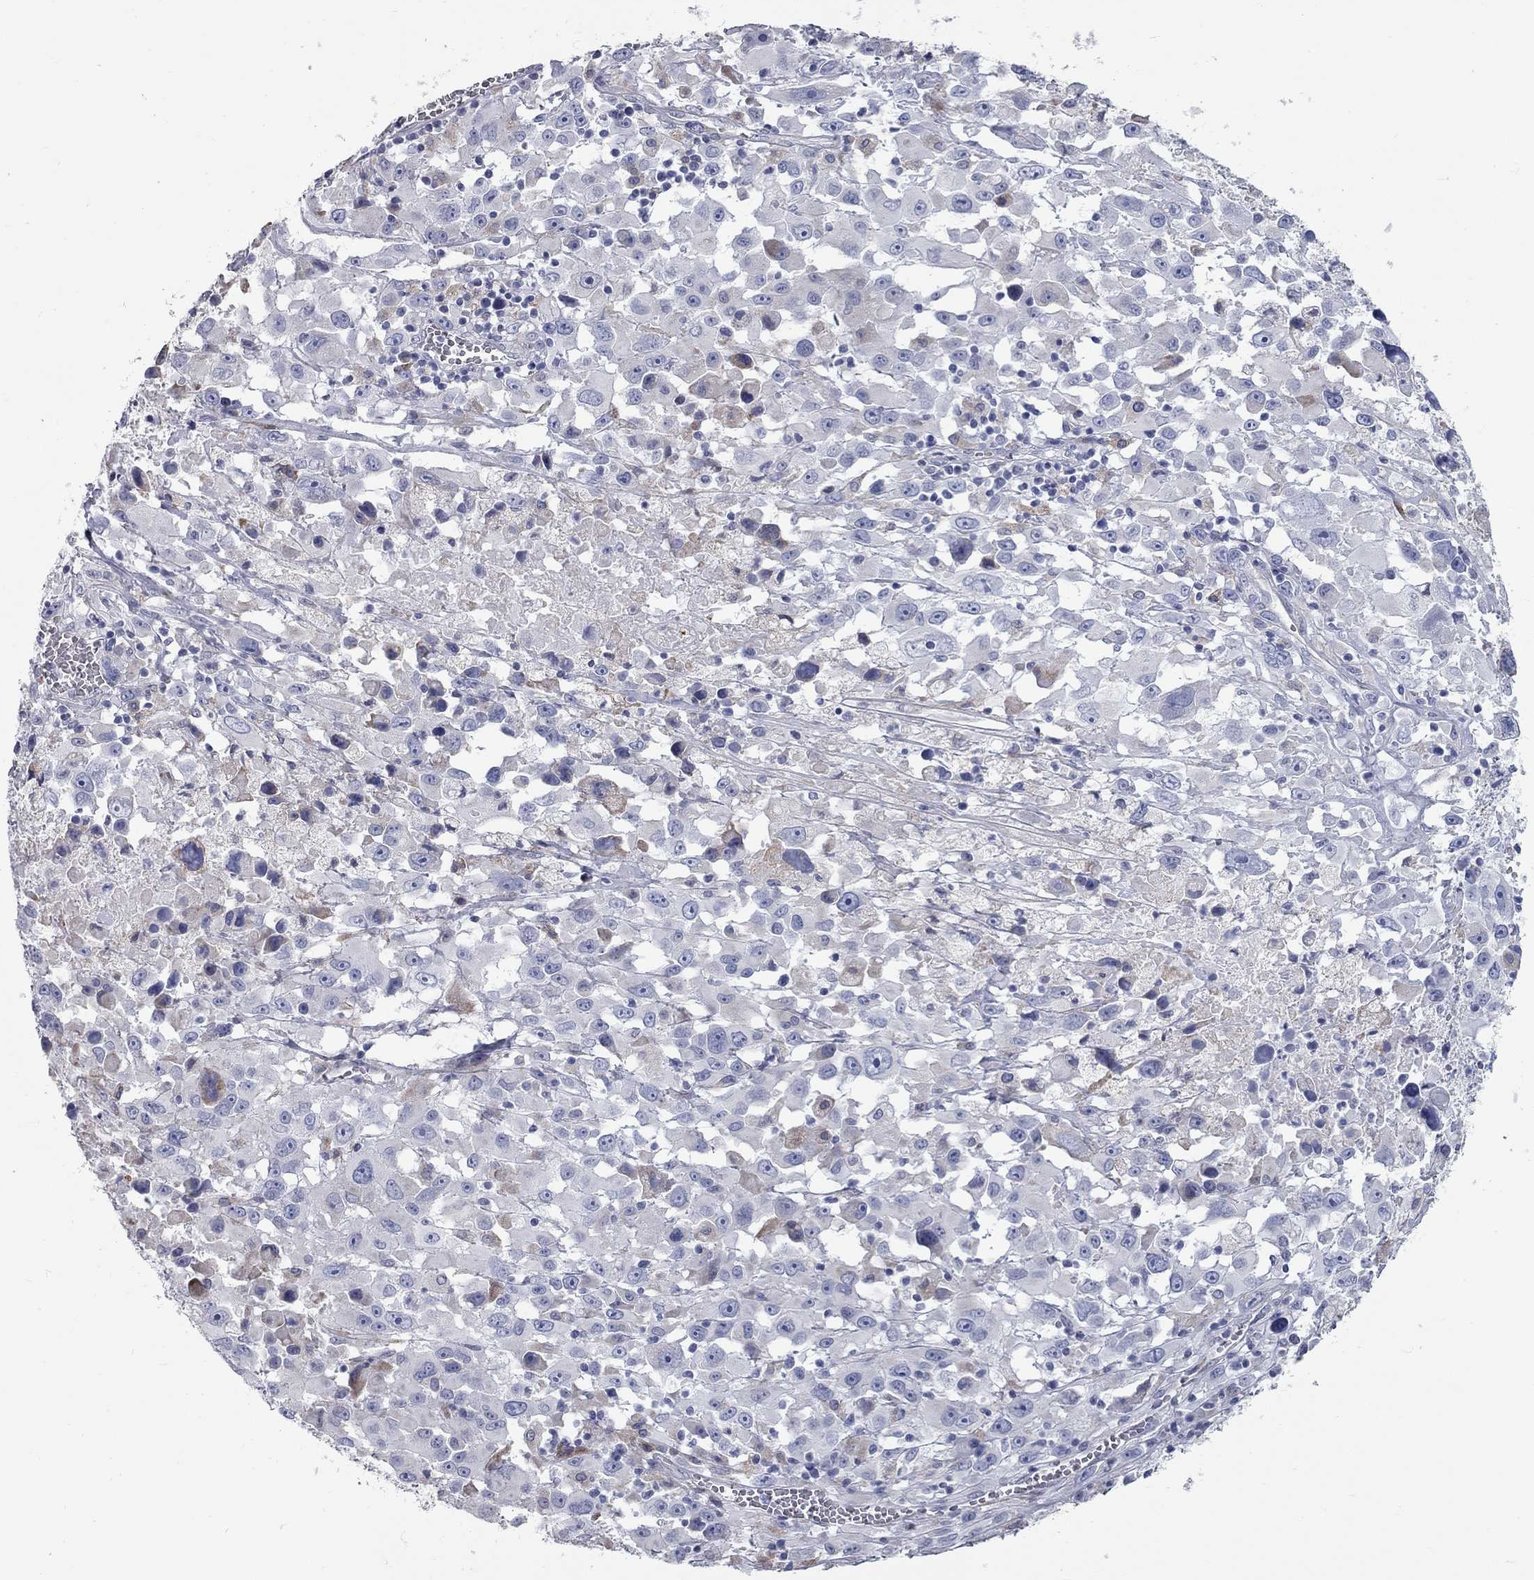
{"staining": {"intensity": "negative", "quantity": "none", "location": "none"}, "tissue": "melanoma", "cell_type": "Tumor cells", "image_type": "cancer", "snomed": [{"axis": "morphology", "description": "Malignant melanoma, Metastatic site"}, {"axis": "topography", "description": "Lymph node"}], "caption": "A histopathology image of malignant melanoma (metastatic site) stained for a protein reveals no brown staining in tumor cells.", "gene": "XAGE2", "patient": {"sex": "male", "age": 50}}